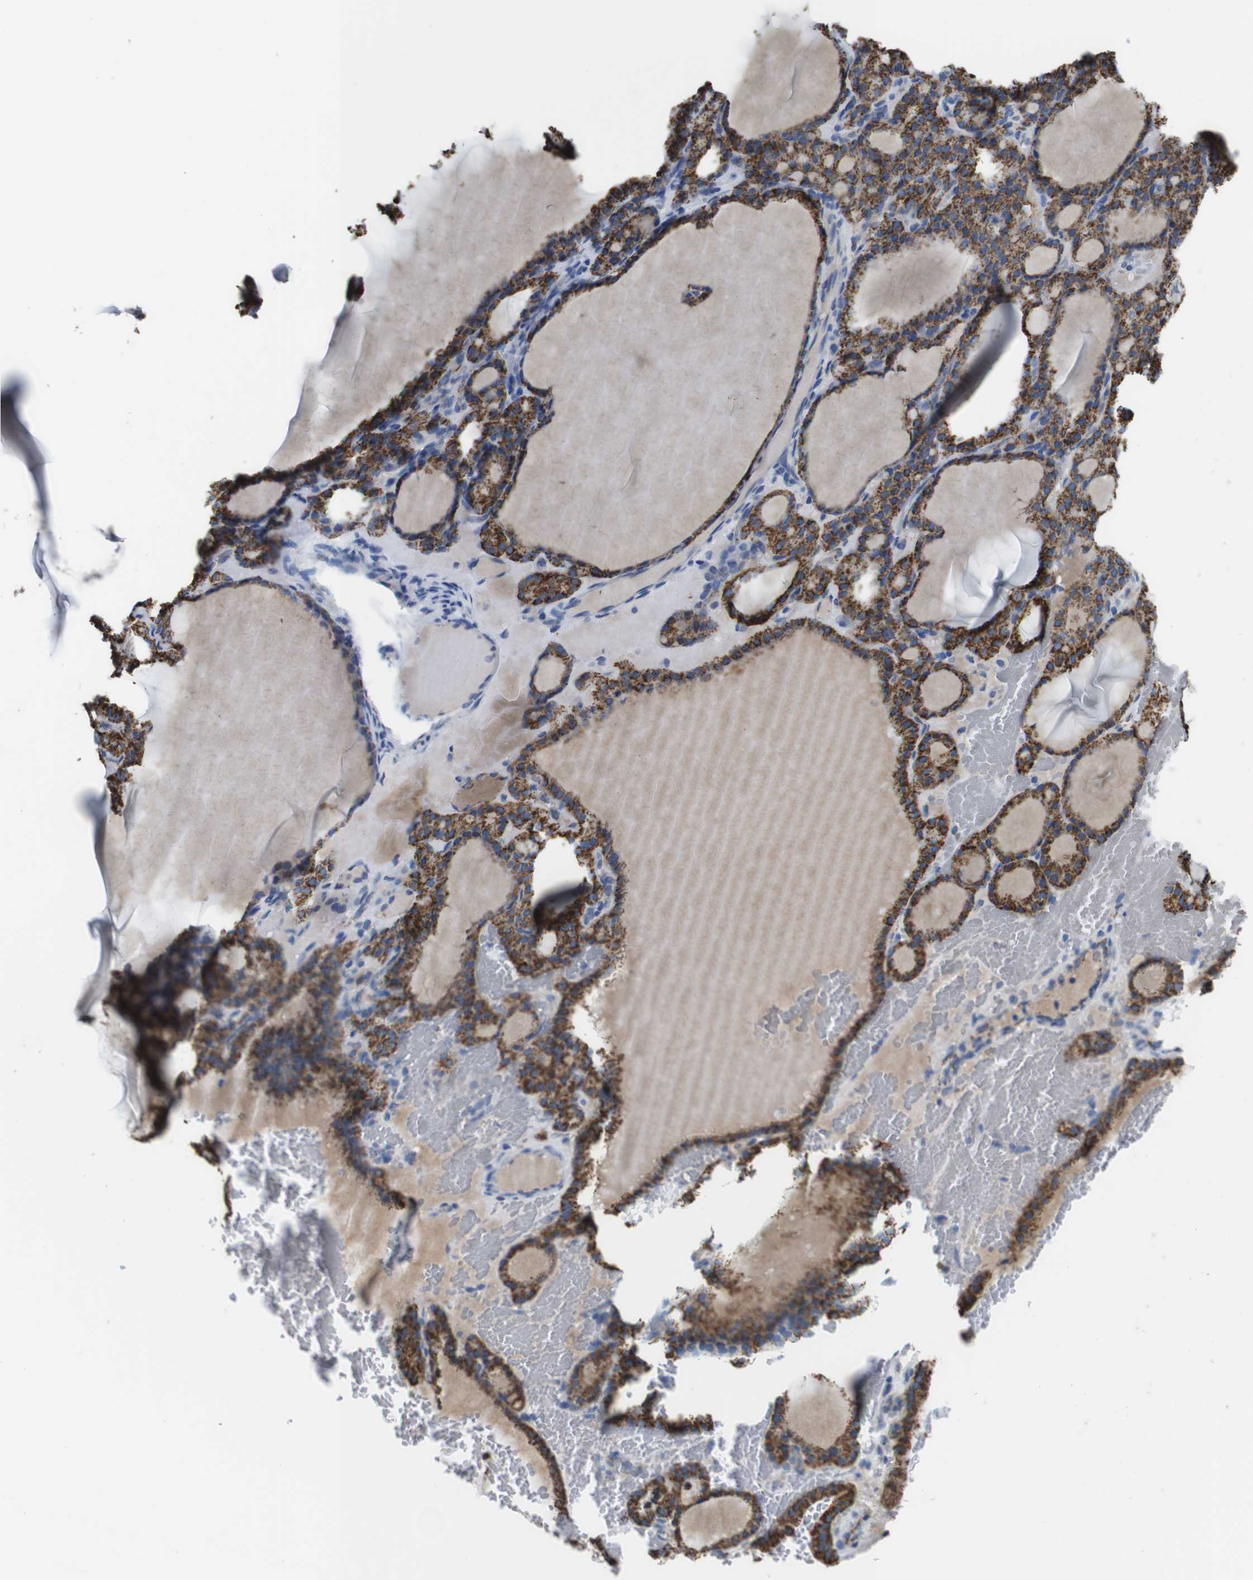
{"staining": {"intensity": "strong", "quantity": ">75%", "location": "cytoplasmic/membranous"}, "tissue": "thyroid gland", "cell_type": "Glandular cells", "image_type": "normal", "snomed": [{"axis": "morphology", "description": "Normal tissue, NOS"}, {"axis": "topography", "description": "Thyroid gland"}], "caption": "DAB (3,3'-diaminobenzidine) immunohistochemical staining of normal human thyroid gland reveals strong cytoplasmic/membranous protein positivity in about >75% of glandular cells.", "gene": "MAOA", "patient": {"sex": "female", "age": 28}}